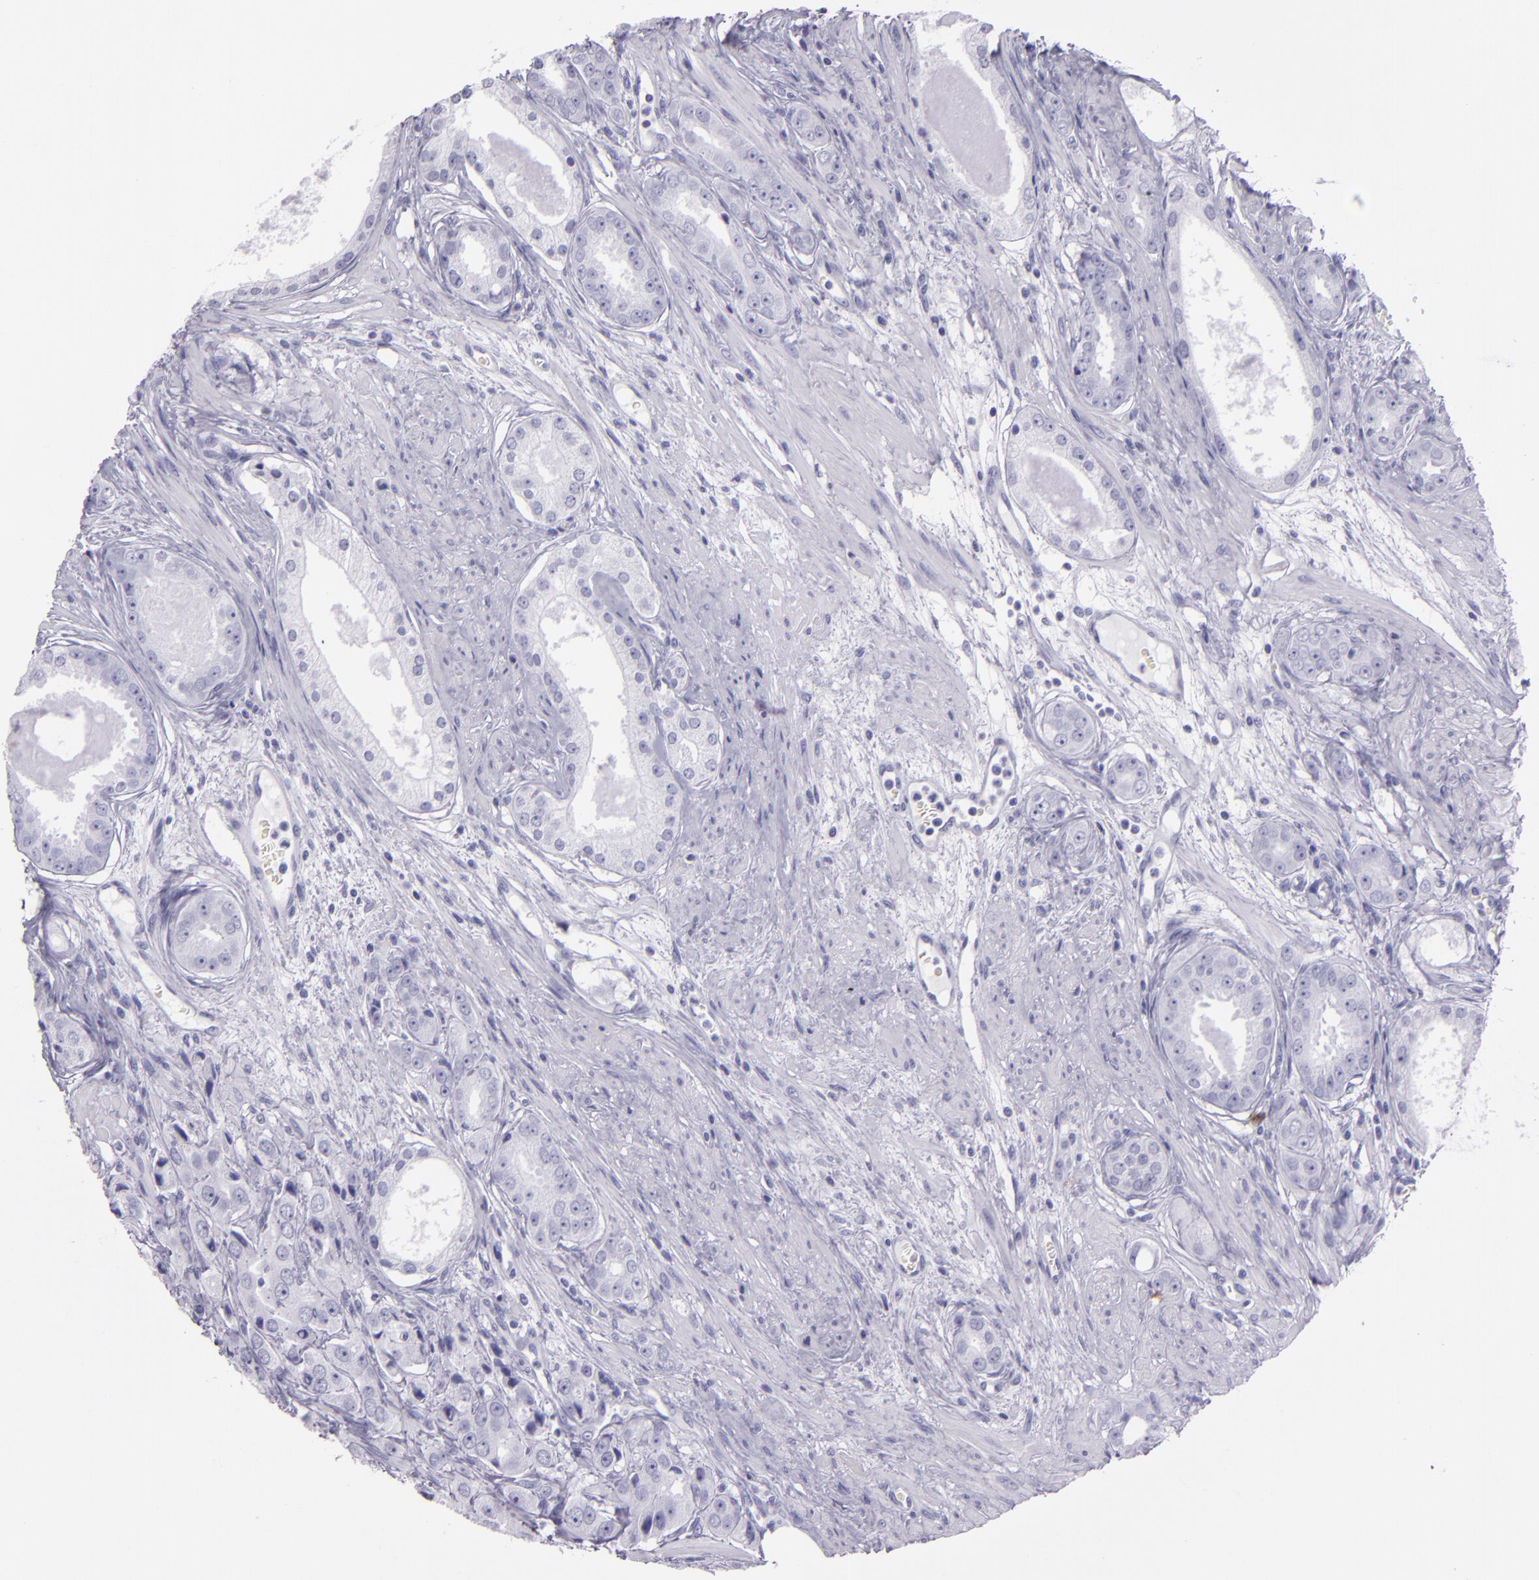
{"staining": {"intensity": "negative", "quantity": "none", "location": "none"}, "tissue": "prostate cancer", "cell_type": "Tumor cells", "image_type": "cancer", "snomed": [{"axis": "morphology", "description": "Adenocarcinoma, Medium grade"}, {"axis": "topography", "description": "Prostate"}], "caption": "An IHC image of prostate cancer is shown. There is no staining in tumor cells of prostate cancer.", "gene": "CR2", "patient": {"sex": "male", "age": 53}}